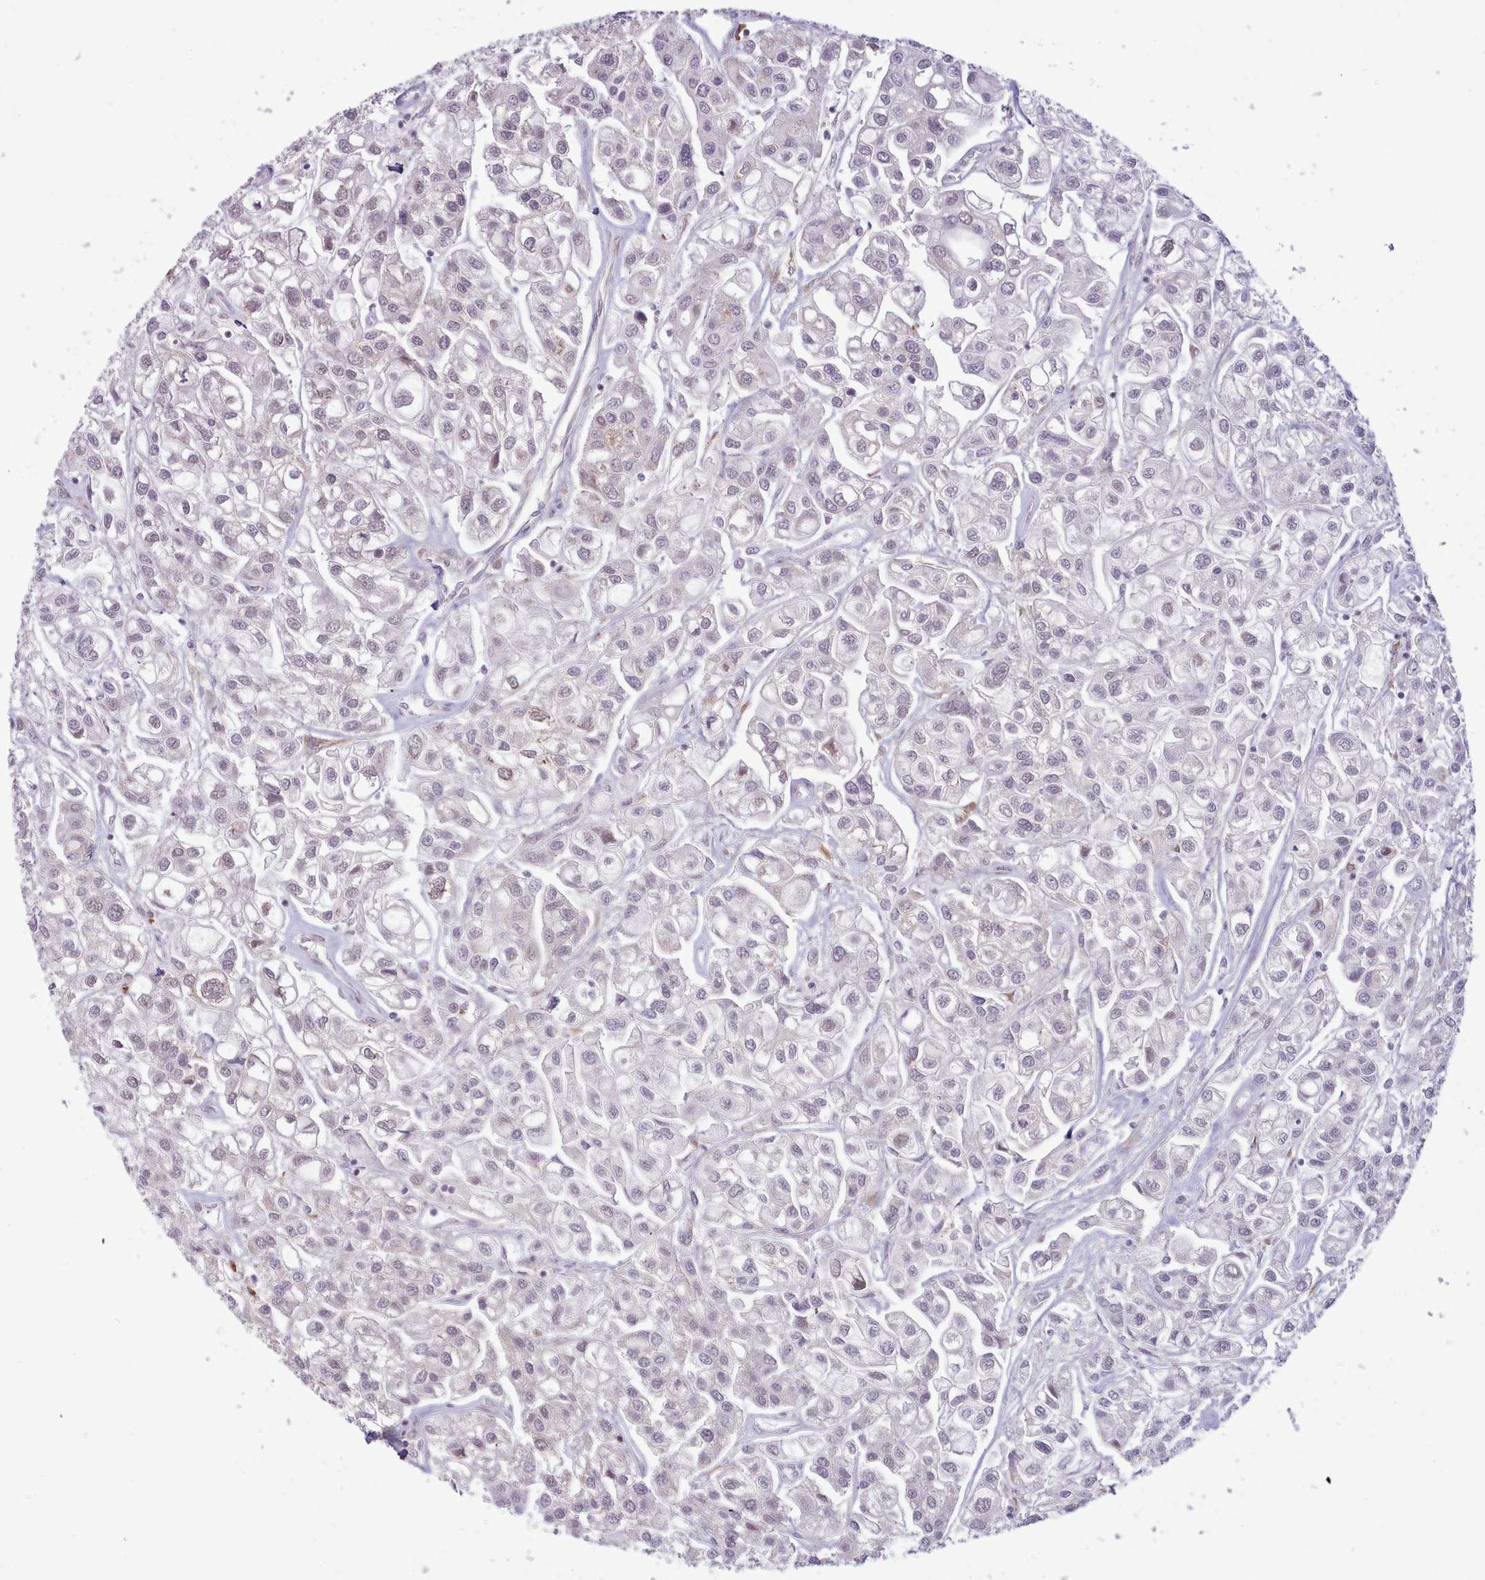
{"staining": {"intensity": "negative", "quantity": "none", "location": "none"}, "tissue": "urothelial cancer", "cell_type": "Tumor cells", "image_type": "cancer", "snomed": [{"axis": "morphology", "description": "Urothelial carcinoma, High grade"}, {"axis": "topography", "description": "Urinary bladder"}], "caption": "Human urothelial cancer stained for a protein using immunohistochemistry exhibits no staining in tumor cells.", "gene": "SEC61B", "patient": {"sex": "male", "age": 67}}